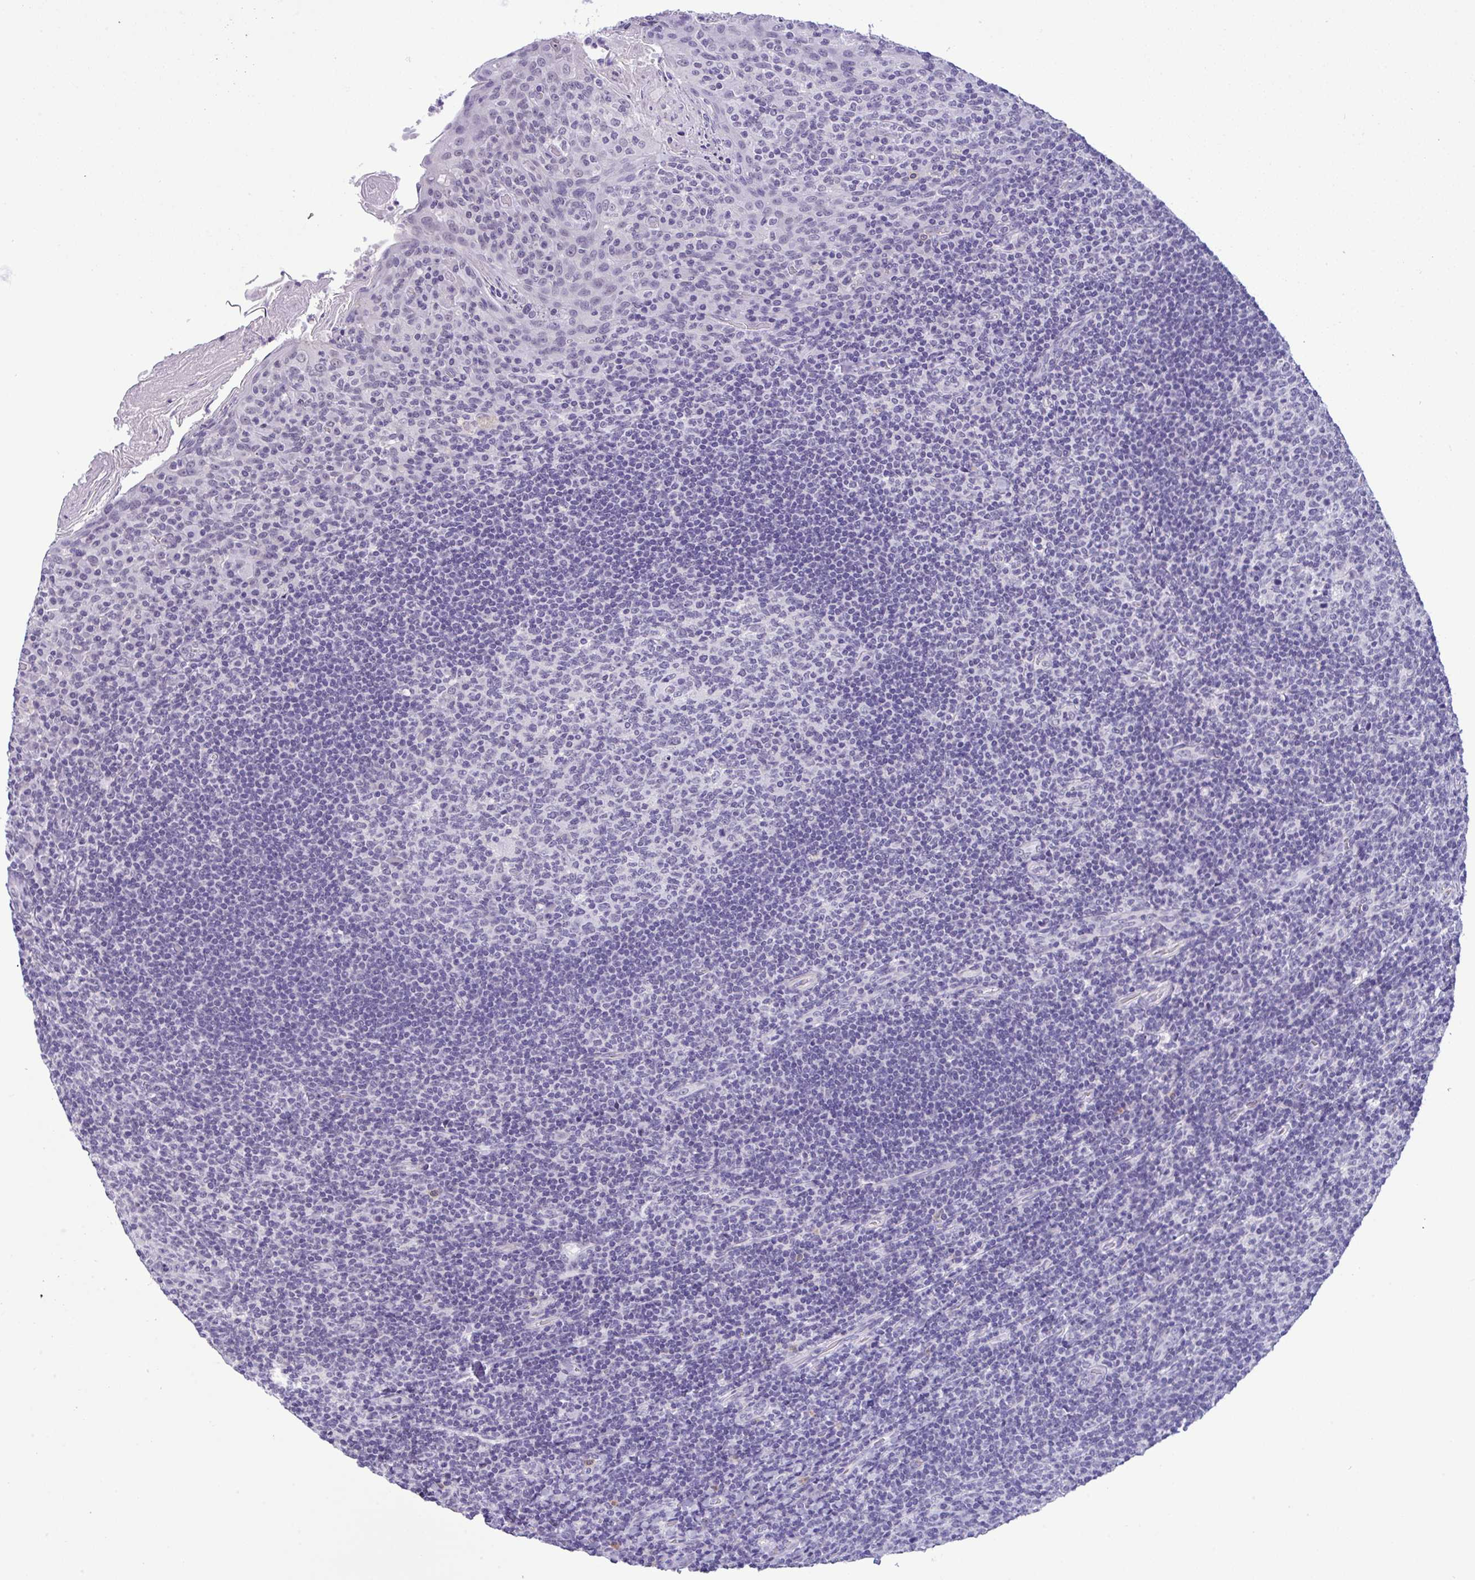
{"staining": {"intensity": "negative", "quantity": "none", "location": "none"}, "tissue": "tonsil", "cell_type": "Germinal center cells", "image_type": "normal", "snomed": [{"axis": "morphology", "description": "Normal tissue, NOS"}, {"axis": "topography", "description": "Tonsil"}], "caption": "High magnification brightfield microscopy of normal tonsil stained with DAB (brown) and counterstained with hematoxylin (blue): germinal center cells show no significant expression. (Stains: DAB IHC with hematoxylin counter stain, Microscopy: brightfield microscopy at high magnification).", "gene": "YBX2", "patient": {"sex": "female", "age": 10}}